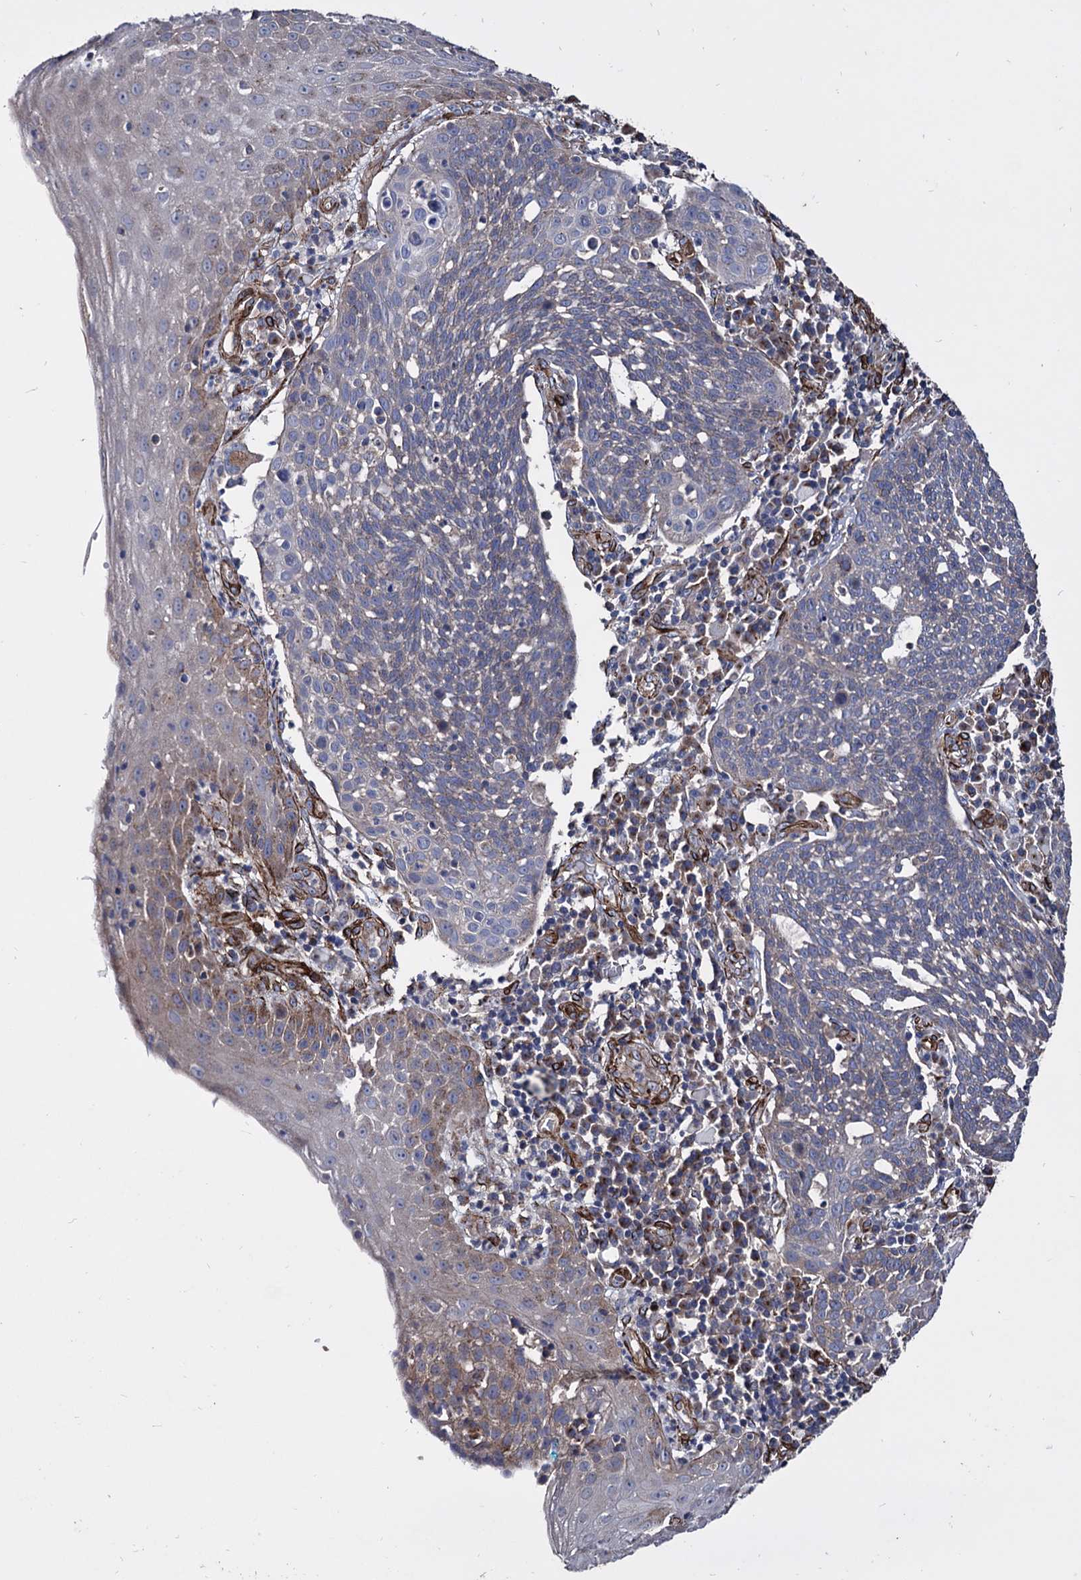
{"staining": {"intensity": "negative", "quantity": "none", "location": "none"}, "tissue": "cervical cancer", "cell_type": "Tumor cells", "image_type": "cancer", "snomed": [{"axis": "morphology", "description": "Squamous cell carcinoma, NOS"}, {"axis": "topography", "description": "Cervix"}], "caption": "Tumor cells are negative for brown protein staining in cervical squamous cell carcinoma.", "gene": "WDR11", "patient": {"sex": "female", "age": 34}}